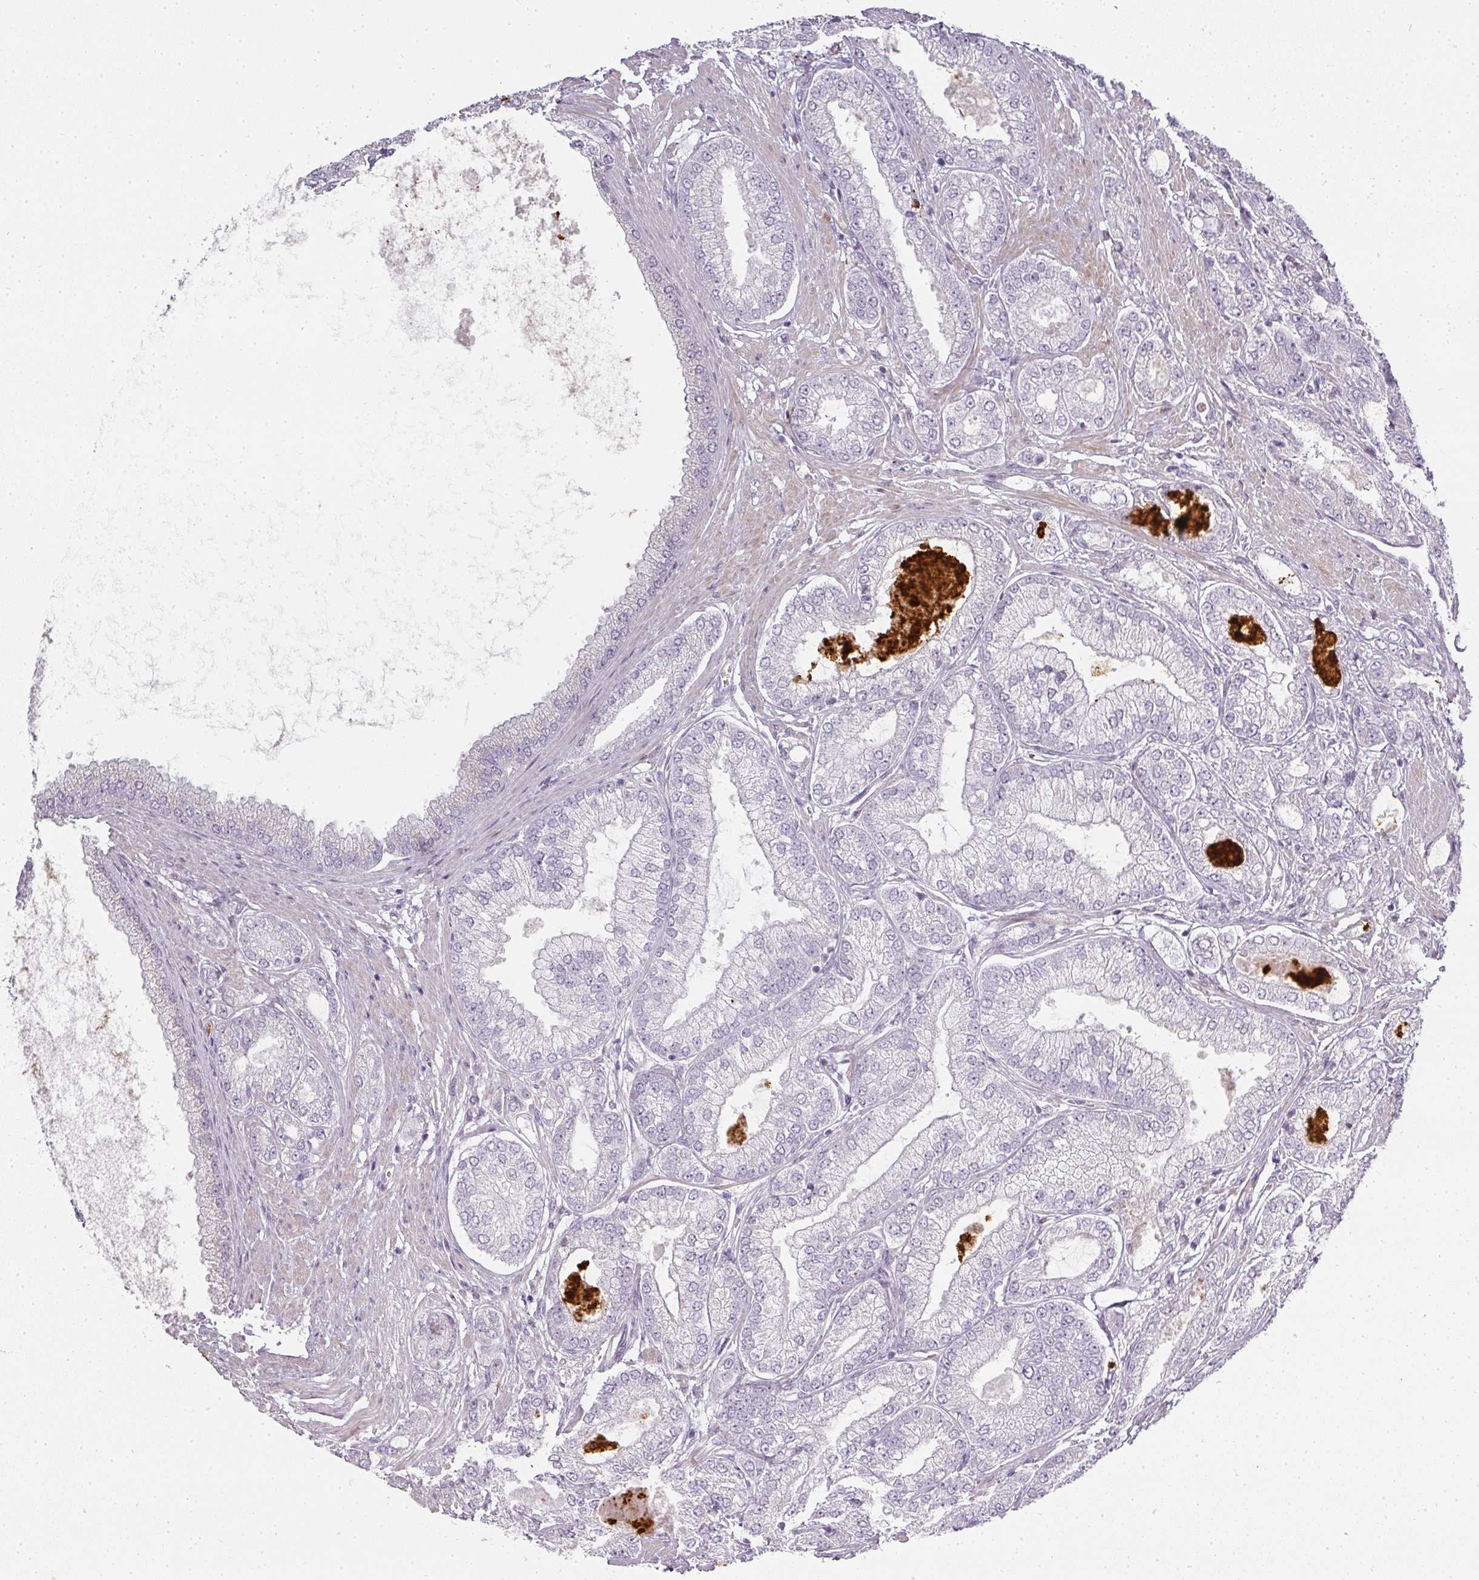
{"staining": {"intensity": "negative", "quantity": "none", "location": "none"}, "tissue": "prostate cancer", "cell_type": "Tumor cells", "image_type": "cancer", "snomed": [{"axis": "morphology", "description": "Adenocarcinoma, High grade"}, {"axis": "topography", "description": "Prostate"}], "caption": "Tumor cells are negative for protein expression in human prostate adenocarcinoma (high-grade).", "gene": "BIK", "patient": {"sex": "male", "age": 71}}